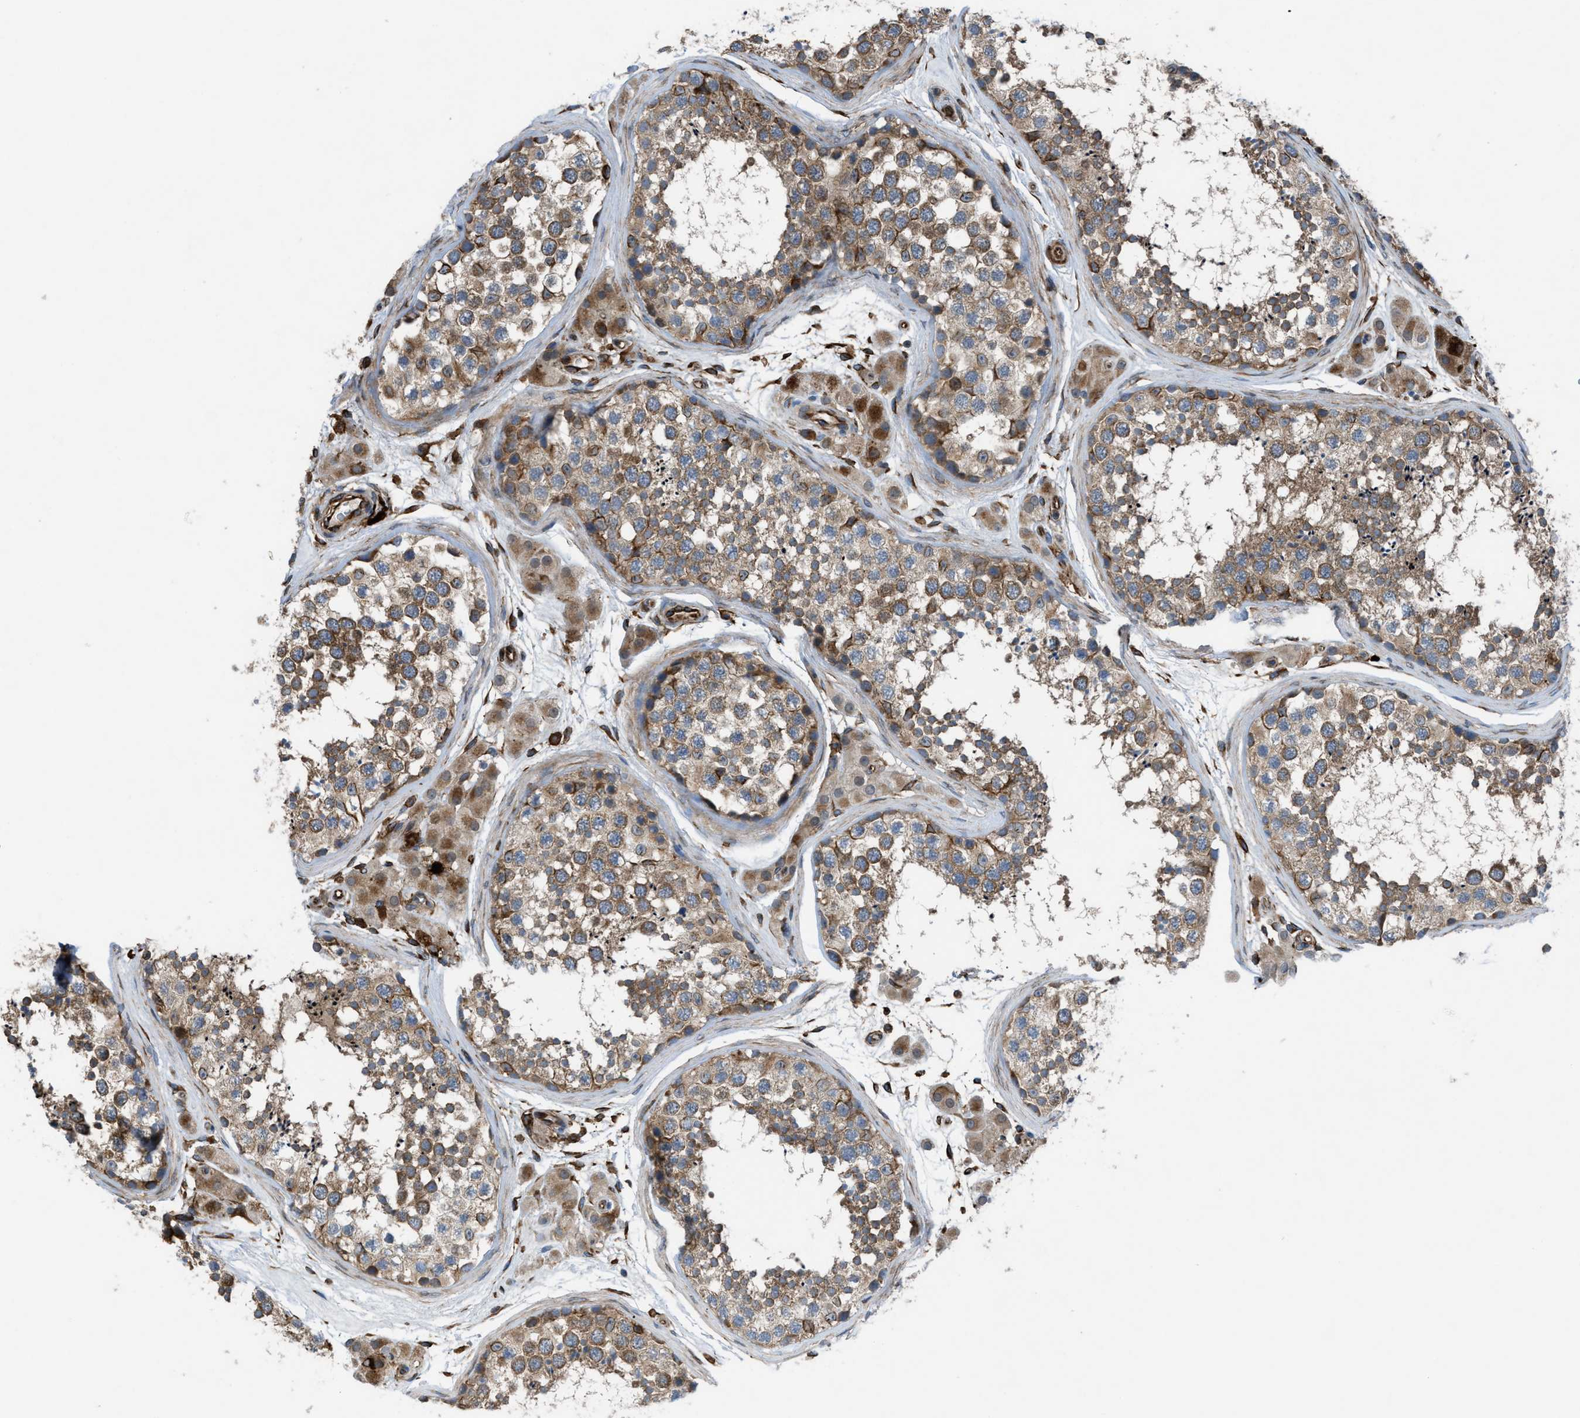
{"staining": {"intensity": "moderate", "quantity": ">75%", "location": "cytoplasmic/membranous"}, "tissue": "testis", "cell_type": "Cells in seminiferous ducts", "image_type": "normal", "snomed": [{"axis": "morphology", "description": "Normal tissue, NOS"}, {"axis": "topography", "description": "Testis"}], "caption": "A high-resolution photomicrograph shows IHC staining of normal testis, which displays moderate cytoplasmic/membranous staining in about >75% of cells in seminiferous ducts.", "gene": "SLC6A9", "patient": {"sex": "male", "age": 56}}